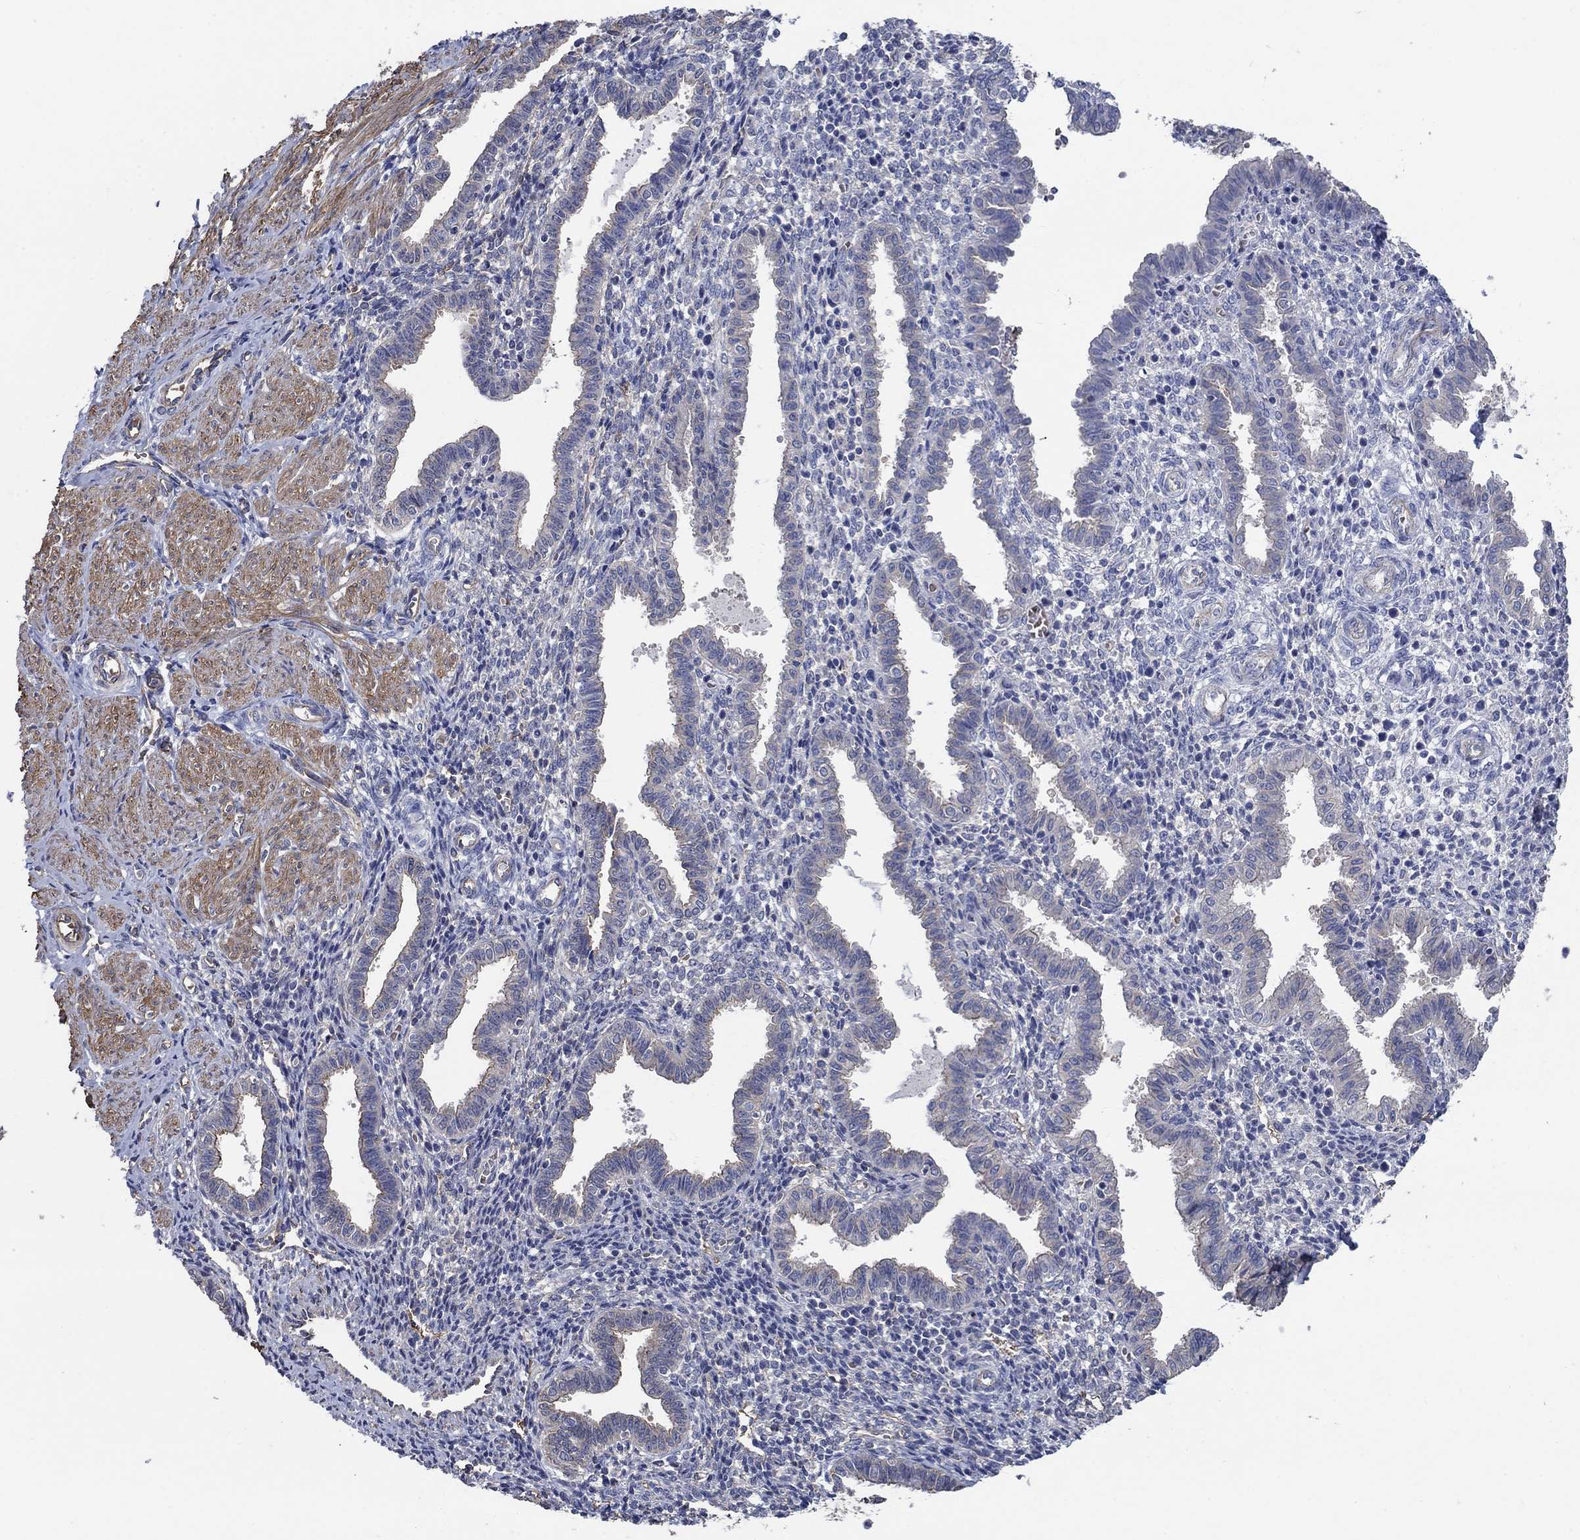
{"staining": {"intensity": "negative", "quantity": "none", "location": "none"}, "tissue": "endometrium", "cell_type": "Cells in endometrial stroma", "image_type": "normal", "snomed": [{"axis": "morphology", "description": "Normal tissue, NOS"}, {"axis": "topography", "description": "Endometrium"}], "caption": "A photomicrograph of human endometrium is negative for staining in cells in endometrial stroma.", "gene": "FLNC", "patient": {"sex": "female", "age": 37}}